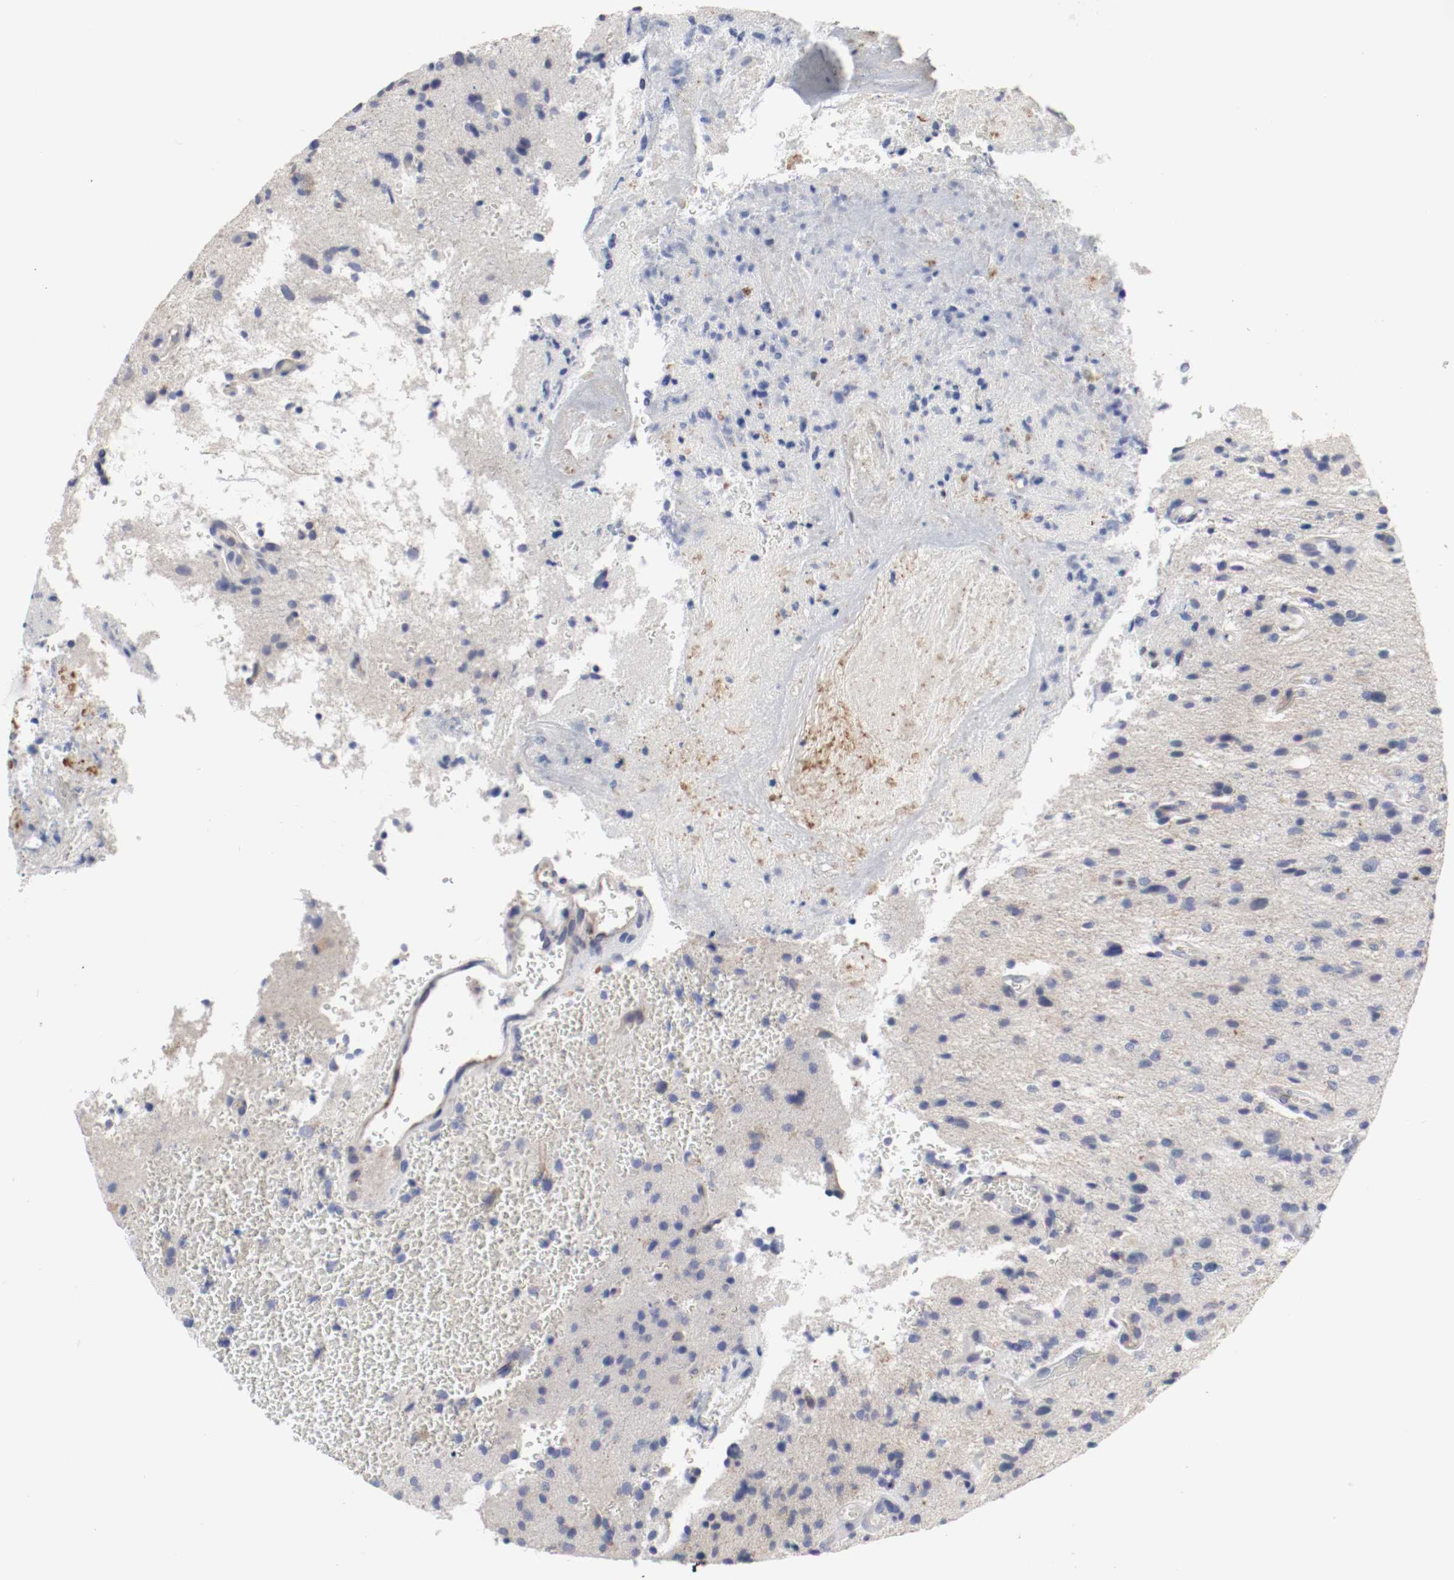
{"staining": {"intensity": "negative", "quantity": "none", "location": "none"}, "tissue": "glioma", "cell_type": "Tumor cells", "image_type": "cancer", "snomed": [{"axis": "morphology", "description": "Normal tissue, NOS"}, {"axis": "morphology", "description": "Glioma, malignant, High grade"}, {"axis": "topography", "description": "Cerebral cortex"}], "caption": "Histopathology image shows no protein staining in tumor cells of glioma tissue. (Immunohistochemistry, brightfield microscopy, high magnification).", "gene": "KIT", "patient": {"sex": "male", "age": 75}}